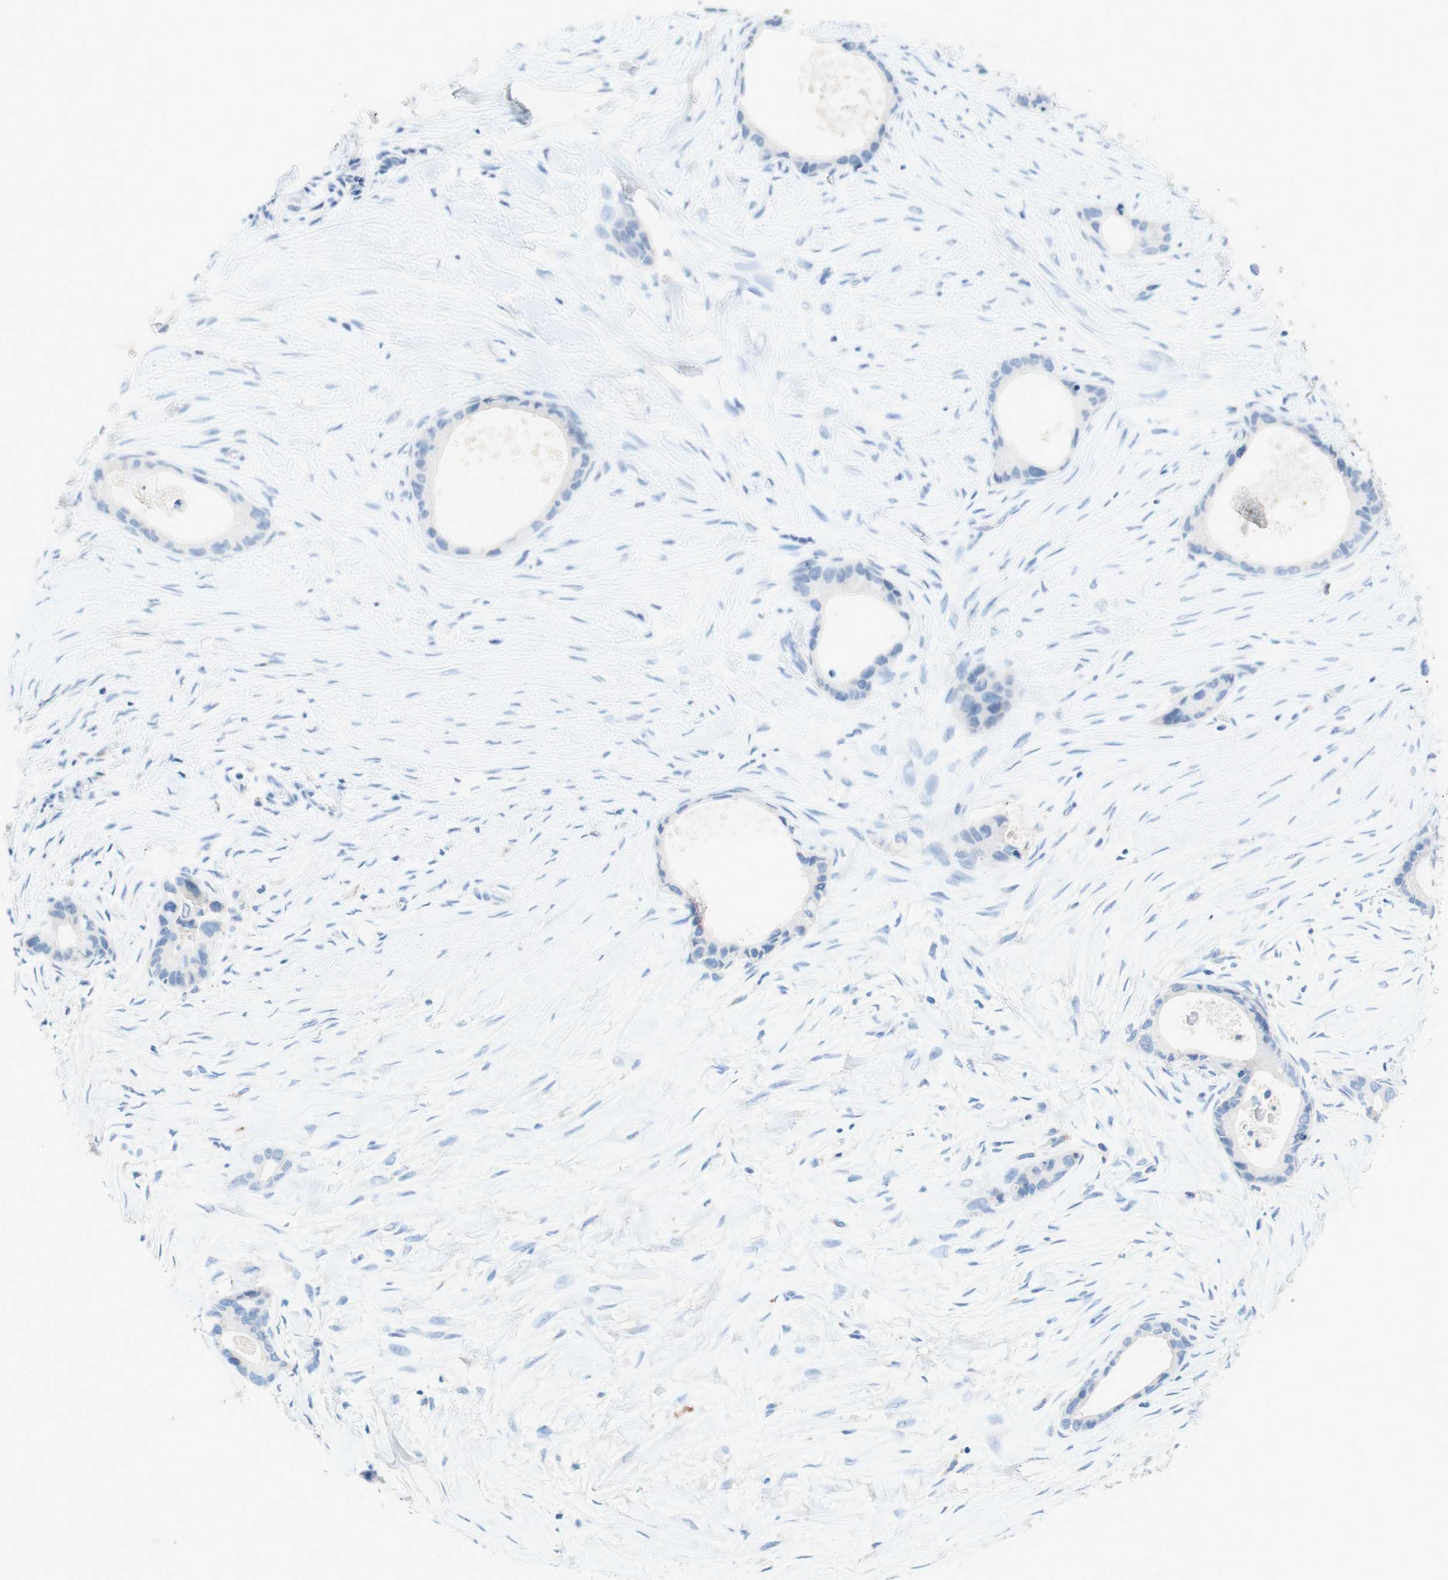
{"staining": {"intensity": "negative", "quantity": "none", "location": "none"}, "tissue": "liver cancer", "cell_type": "Tumor cells", "image_type": "cancer", "snomed": [{"axis": "morphology", "description": "Cholangiocarcinoma"}, {"axis": "topography", "description": "Liver"}], "caption": "High power microscopy photomicrograph of an immunohistochemistry histopathology image of liver cancer (cholangiocarcinoma), revealing no significant staining in tumor cells.", "gene": "POLR2J3", "patient": {"sex": "female", "age": 55}}